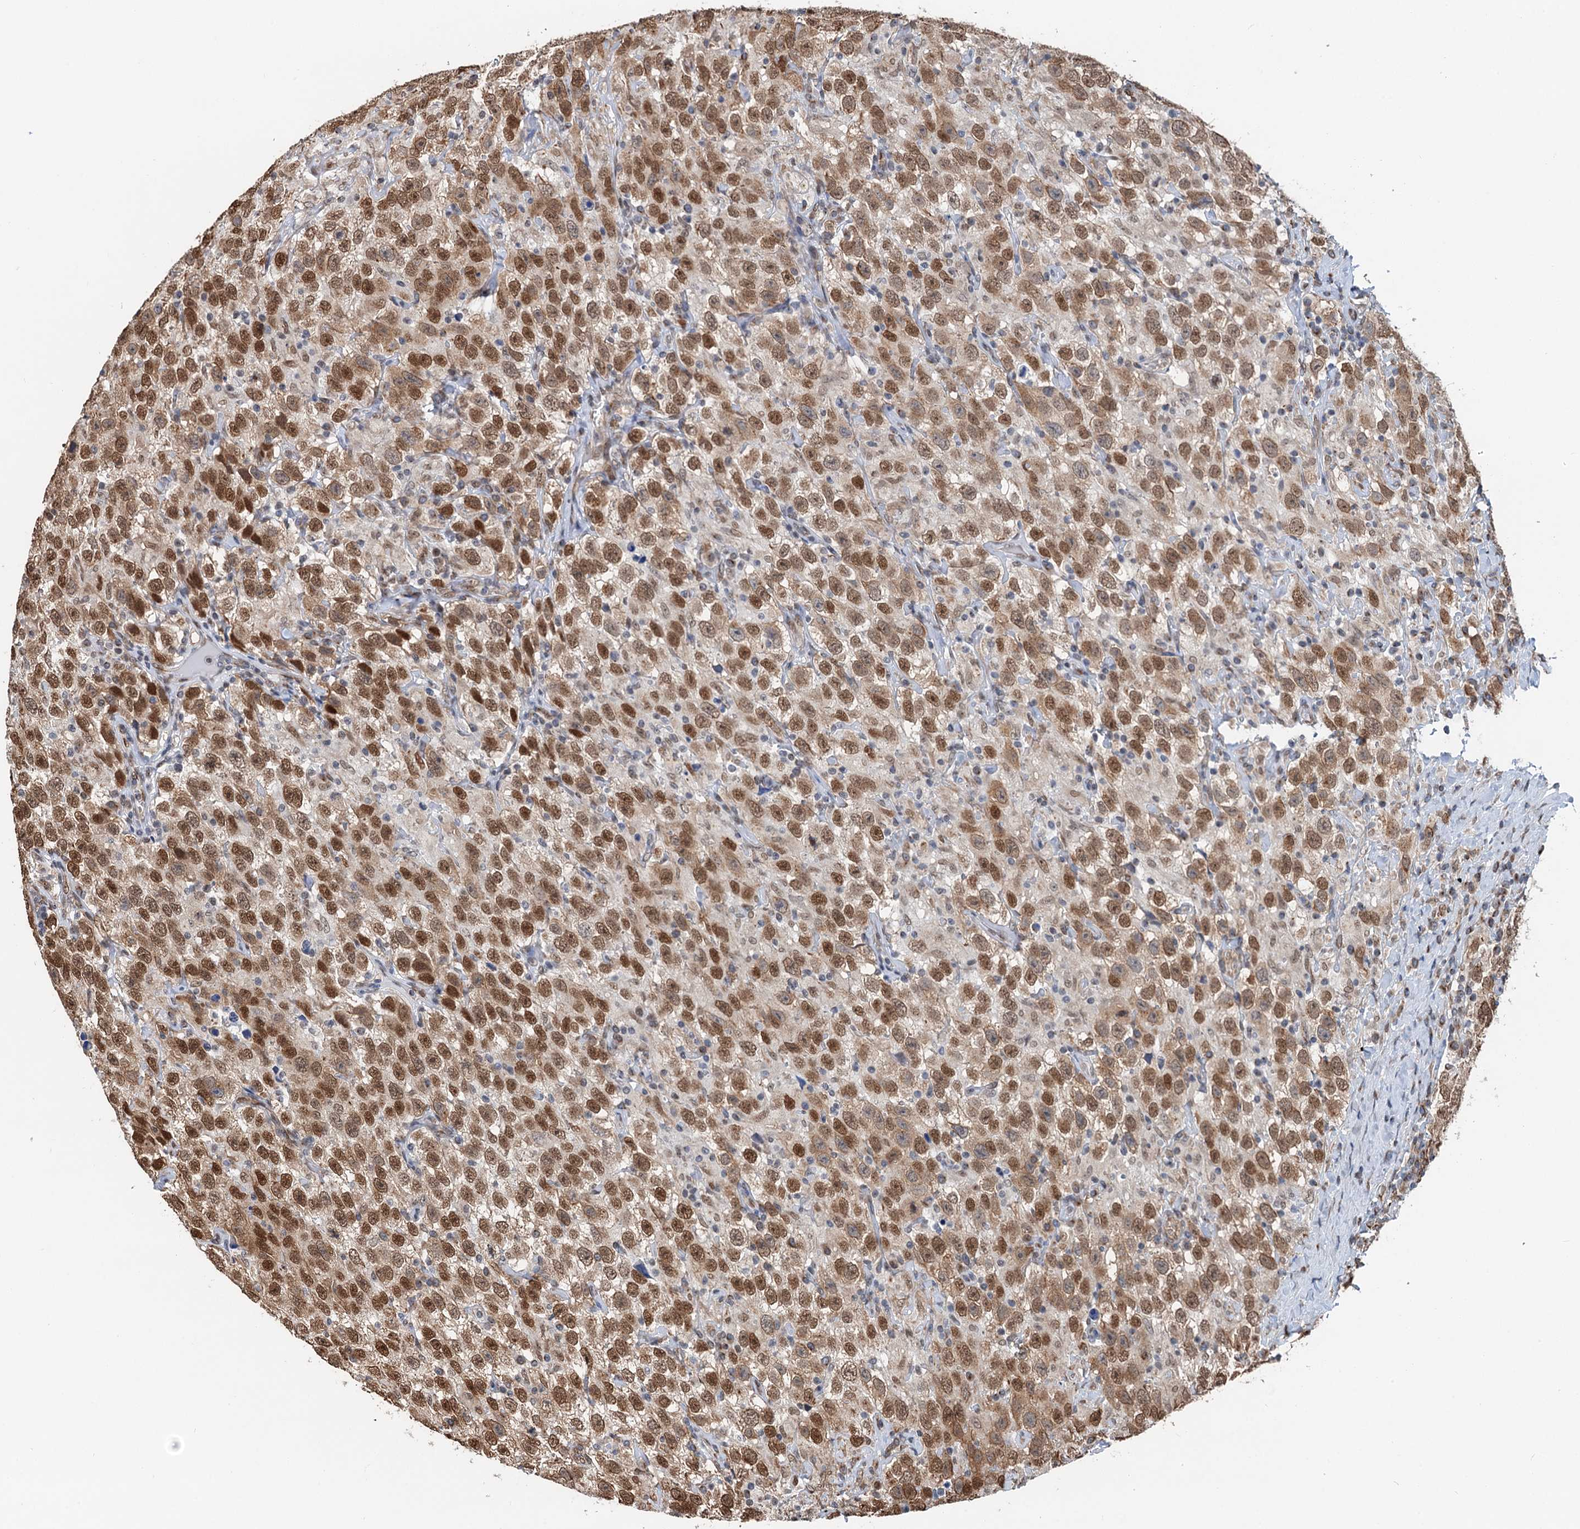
{"staining": {"intensity": "moderate", "quantity": ">75%", "location": "cytoplasmic/membranous,nuclear"}, "tissue": "testis cancer", "cell_type": "Tumor cells", "image_type": "cancer", "snomed": [{"axis": "morphology", "description": "Seminoma, NOS"}, {"axis": "topography", "description": "Testis"}], "caption": "Immunohistochemical staining of testis cancer exhibits medium levels of moderate cytoplasmic/membranous and nuclear expression in about >75% of tumor cells. Using DAB (3,3'-diaminobenzidine) (brown) and hematoxylin (blue) stains, captured at high magnification using brightfield microscopy.", "gene": "CFDP1", "patient": {"sex": "male", "age": 41}}